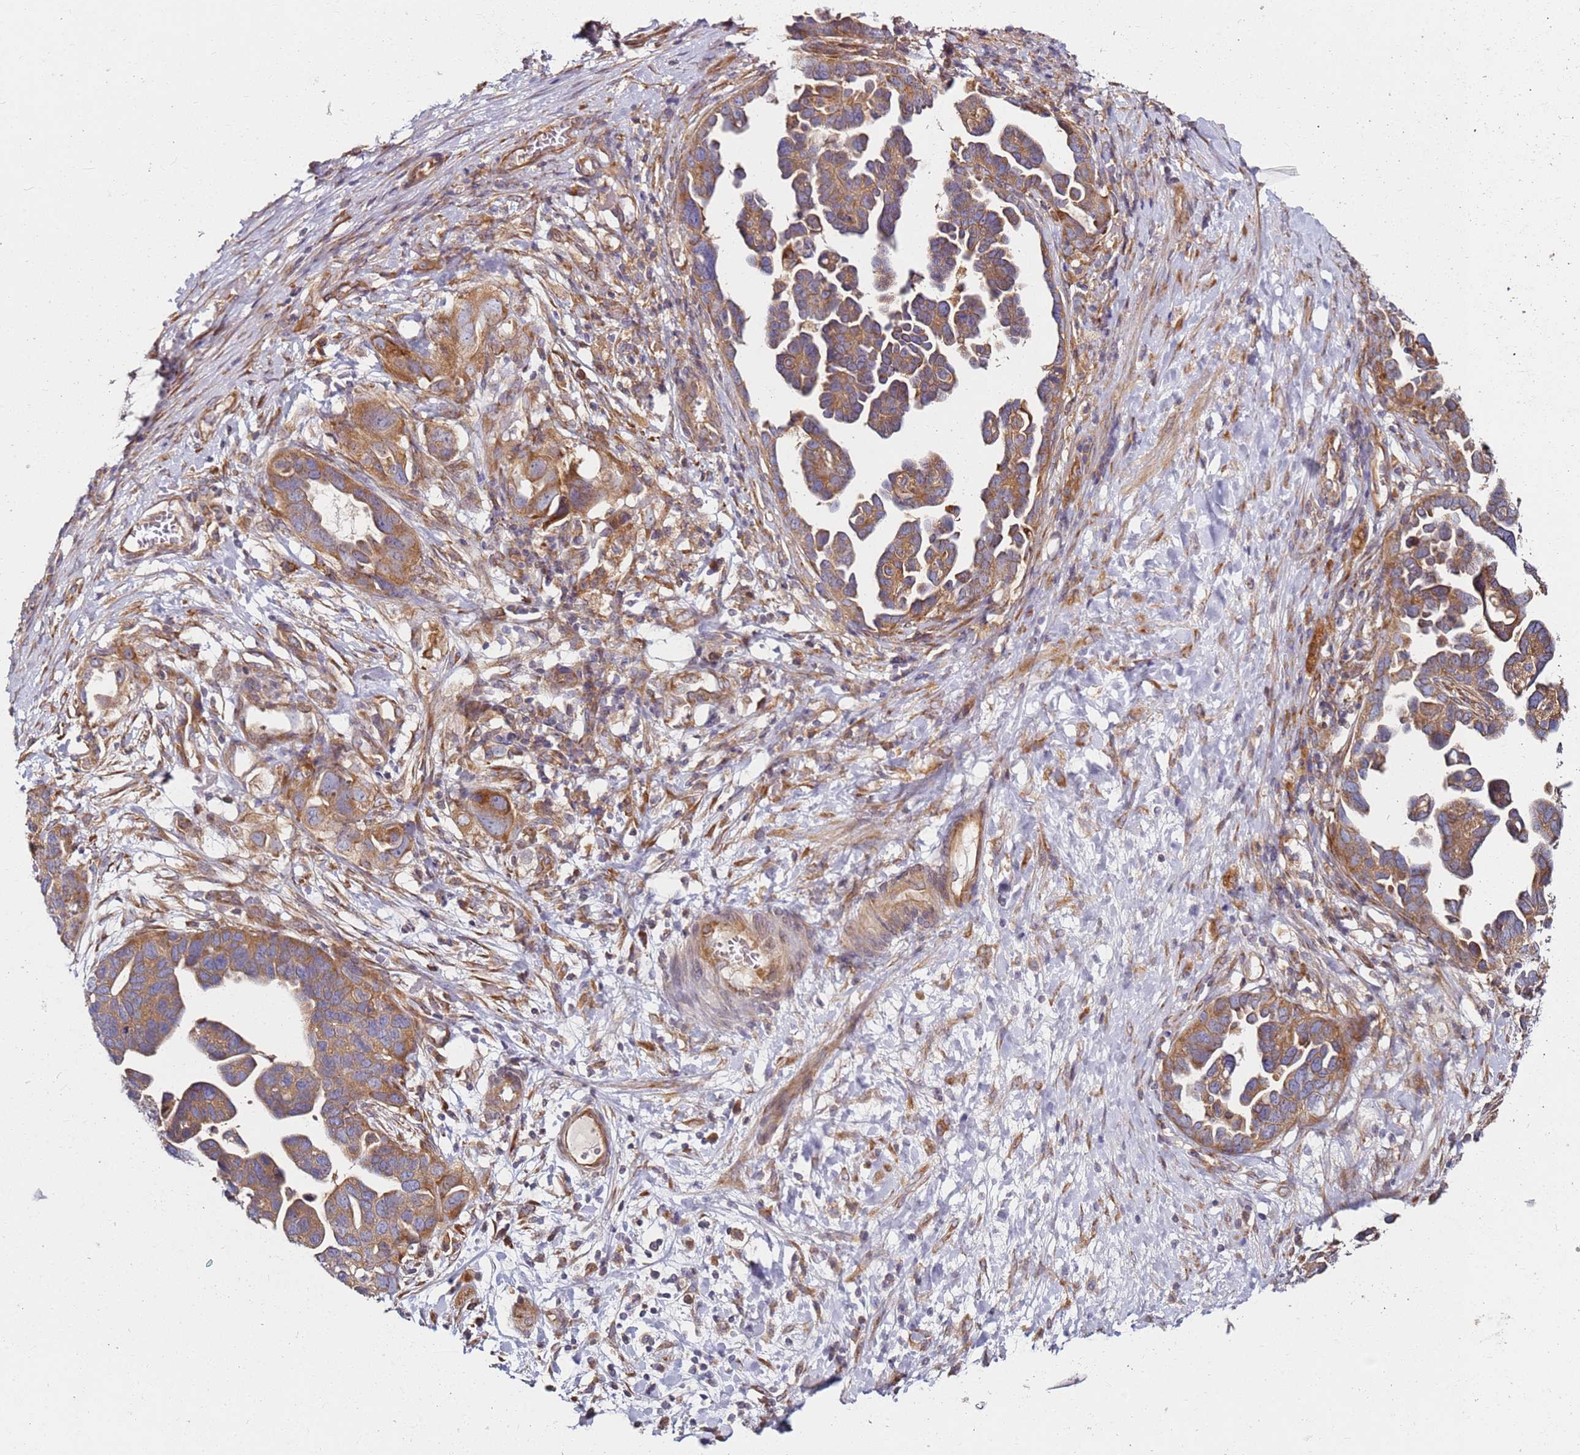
{"staining": {"intensity": "moderate", "quantity": ">75%", "location": "cytoplasmic/membranous"}, "tissue": "ovarian cancer", "cell_type": "Tumor cells", "image_type": "cancer", "snomed": [{"axis": "morphology", "description": "Cystadenocarcinoma, serous, NOS"}, {"axis": "topography", "description": "Ovary"}], "caption": "Moderate cytoplasmic/membranous protein staining is appreciated in approximately >75% of tumor cells in ovarian cancer. (DAB = brown stain, brightfield microscopy at high magnification).", "gene": "RPS3A", "patient": {"sex": "female", "age": 54}}